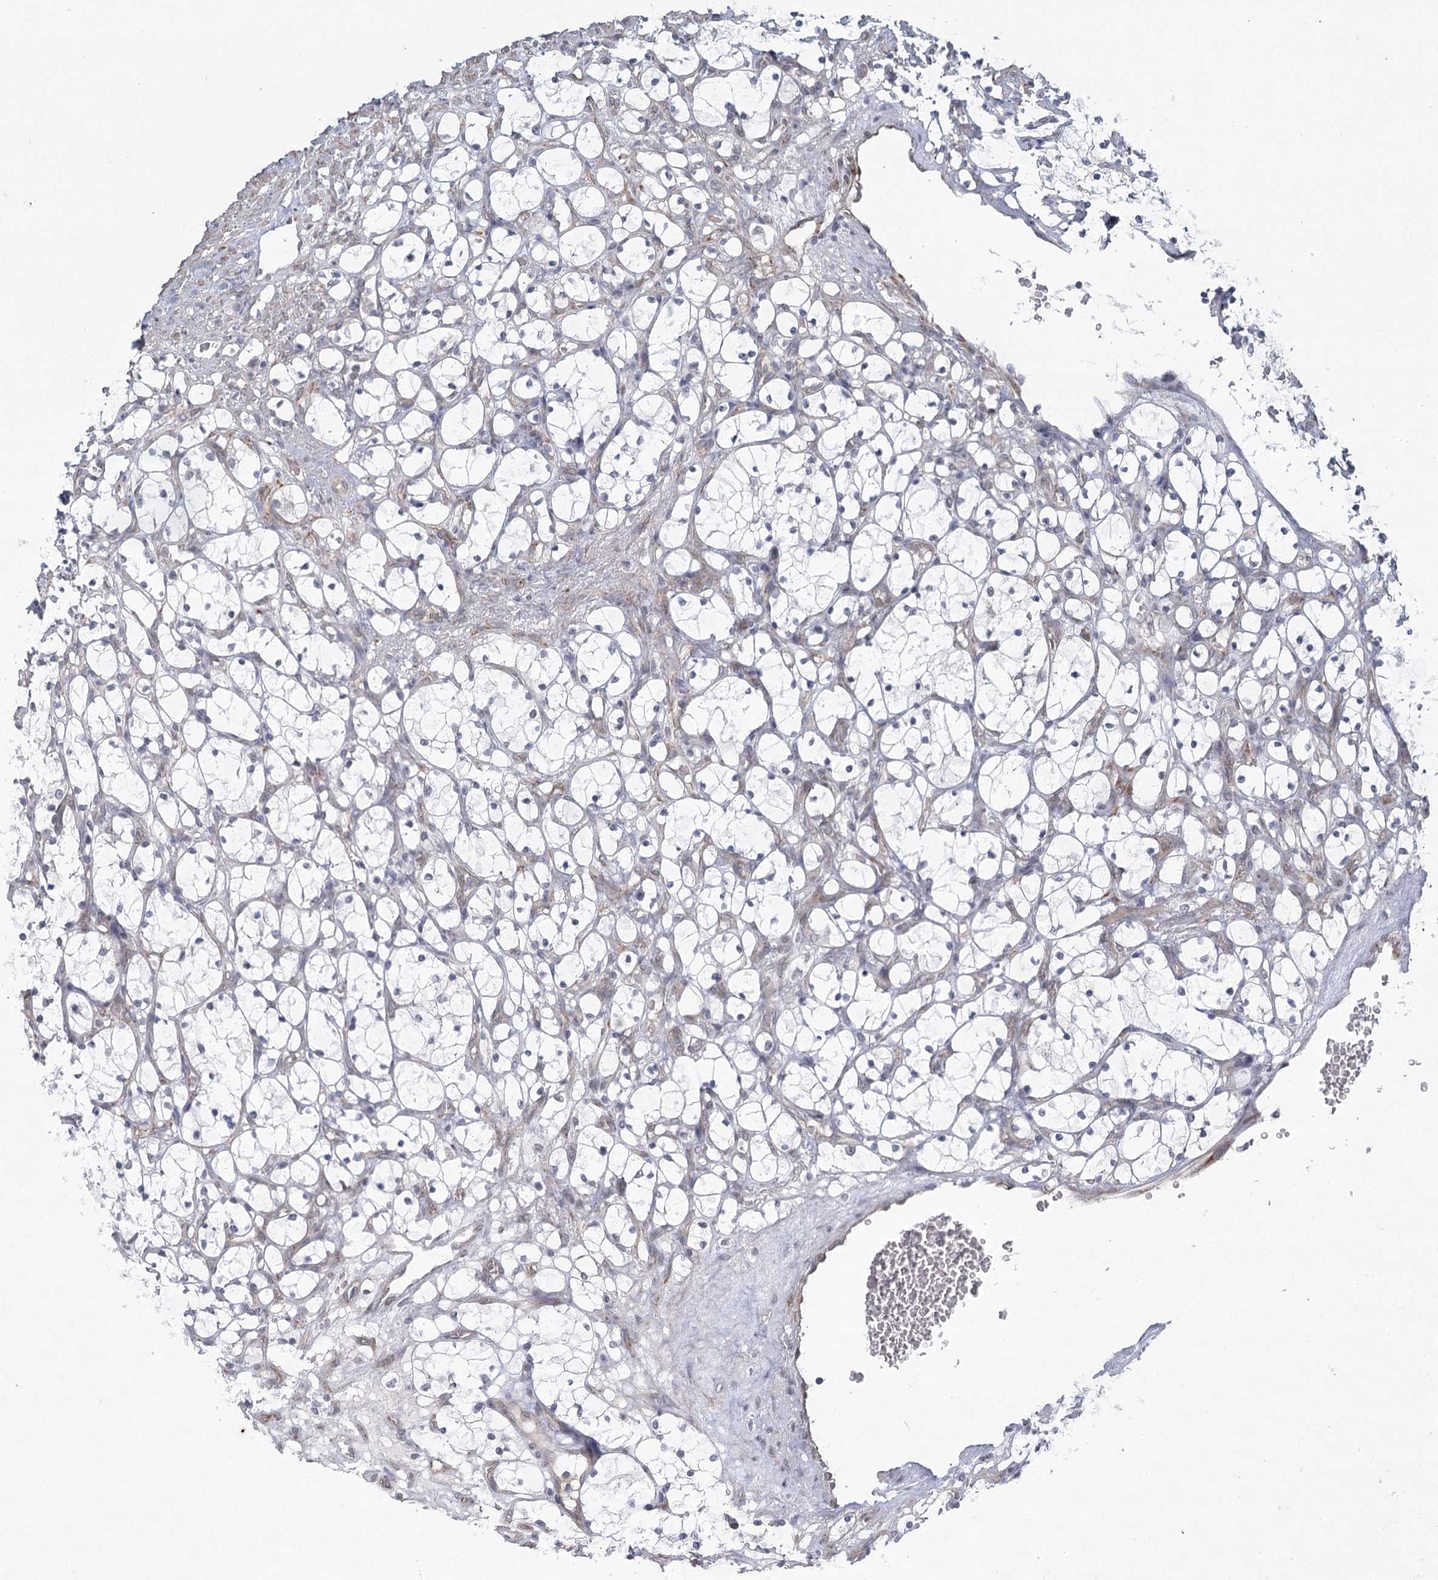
{"staining": {"intensity": "negative", "quantity": "none", "location": "none"}, "tissue": "renal cancer", "cell_type": "Tumor cells", "image_type": "cancer", "snomed": [{"axis": "morphology", "description": "Adenocarcinoma, NOS"}, {"axis": "topography", "description": "Kidney"}], "caption": "An IHC micrograph of adenocarcinoma (renal) is shown. There is no staining in tumor cells of adenocarcinoma (renal). The staining was performed using DAB (3,3'-diaminobenzidine) to visualize the protein expression in brown, while the nuclei were stained in blue with hematoxylin (Magnification: 20x).", "gene": "MED28", "patient": {"sex": "female", "age": 69}}